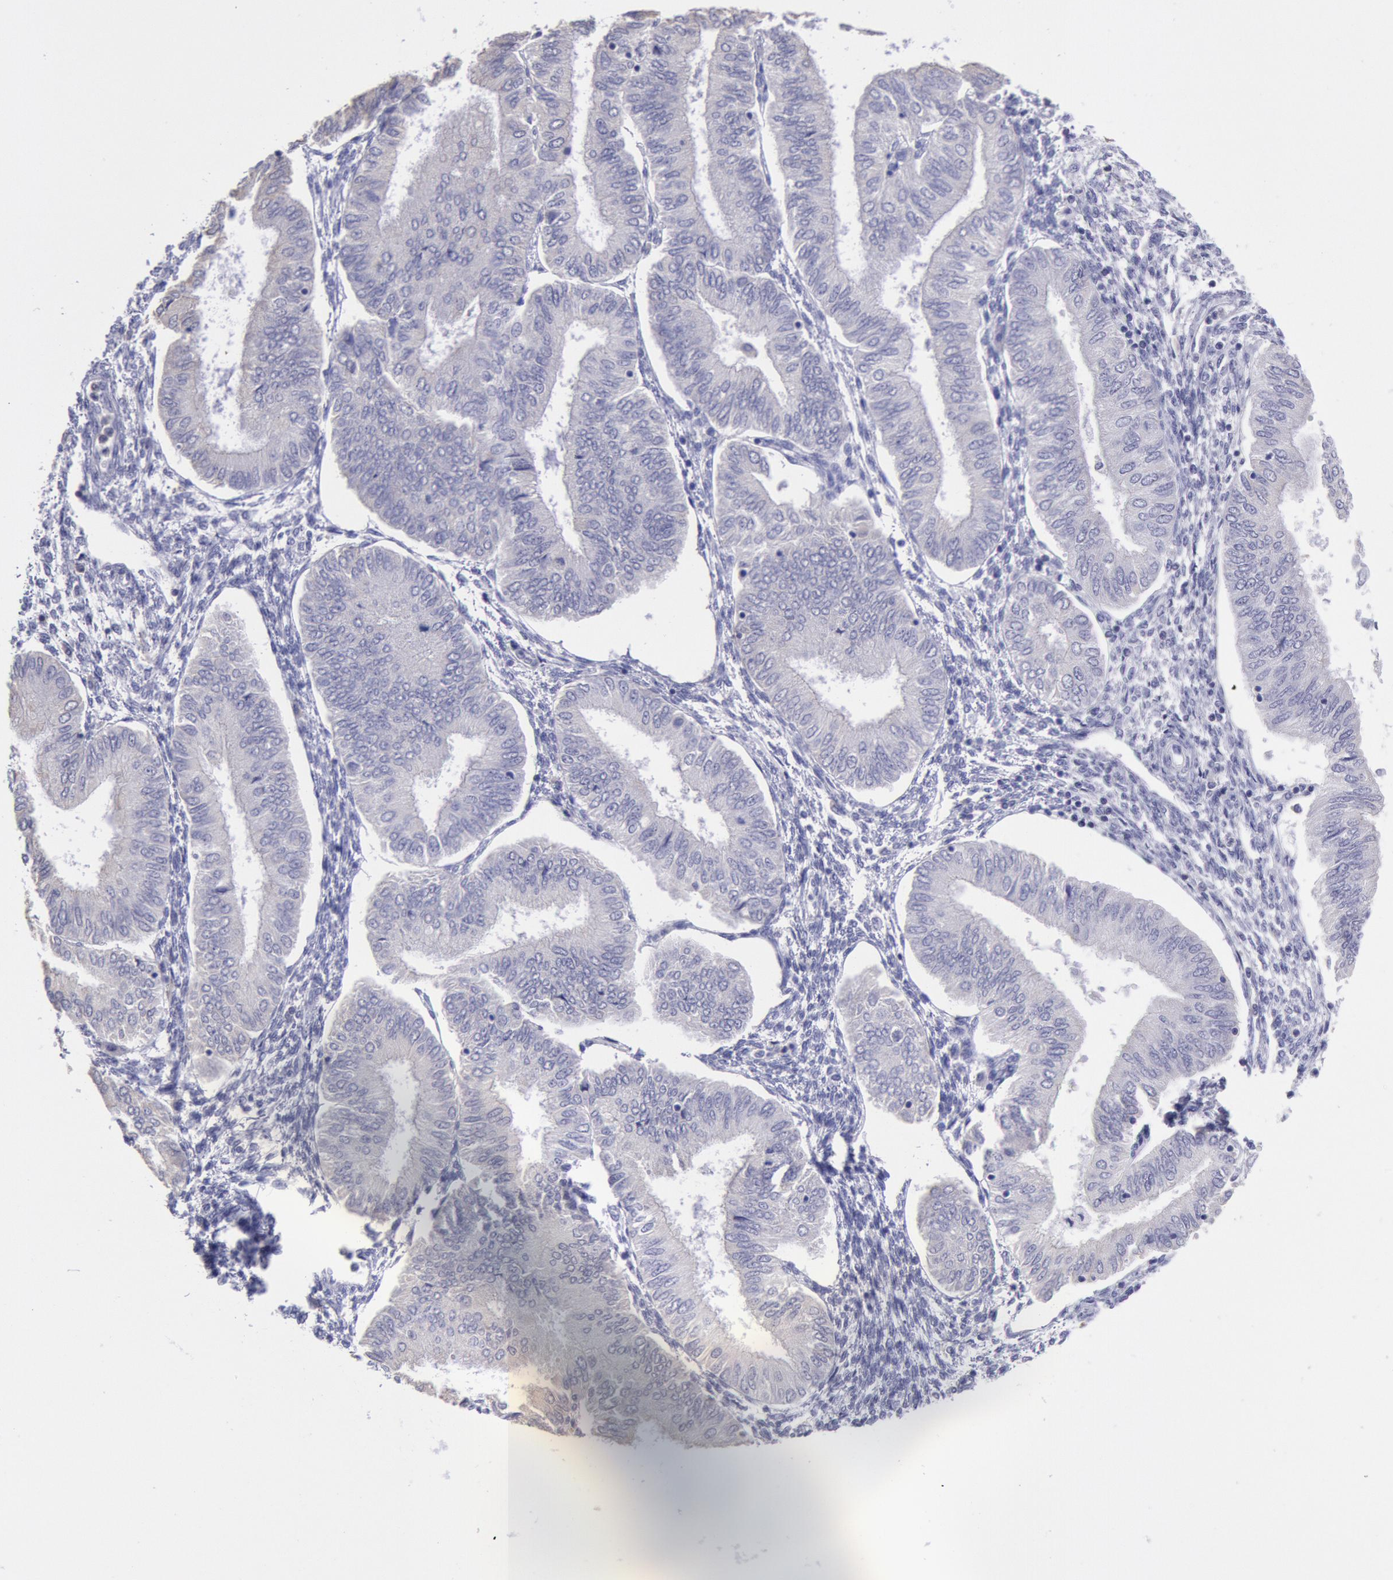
{"staining": {"intensity": "negative", "quantity": "none", "location": "none"}, "tissue": "endometrial cancer", "cell_type": "Tumor cells", "image_type": "cancer", "snomed": [{"axis": "morphology", "description": "Adenocarcinoma, NOS"}, {"axis": "topography", "description": "Endometrium"}], "caption": "Adenocarcinoma (endometrial) was stained to show a protein in brown. There is no significant staining in tumor cells.", "gene": "MYH7", "patient": {"sex": "female", "age": 51}}